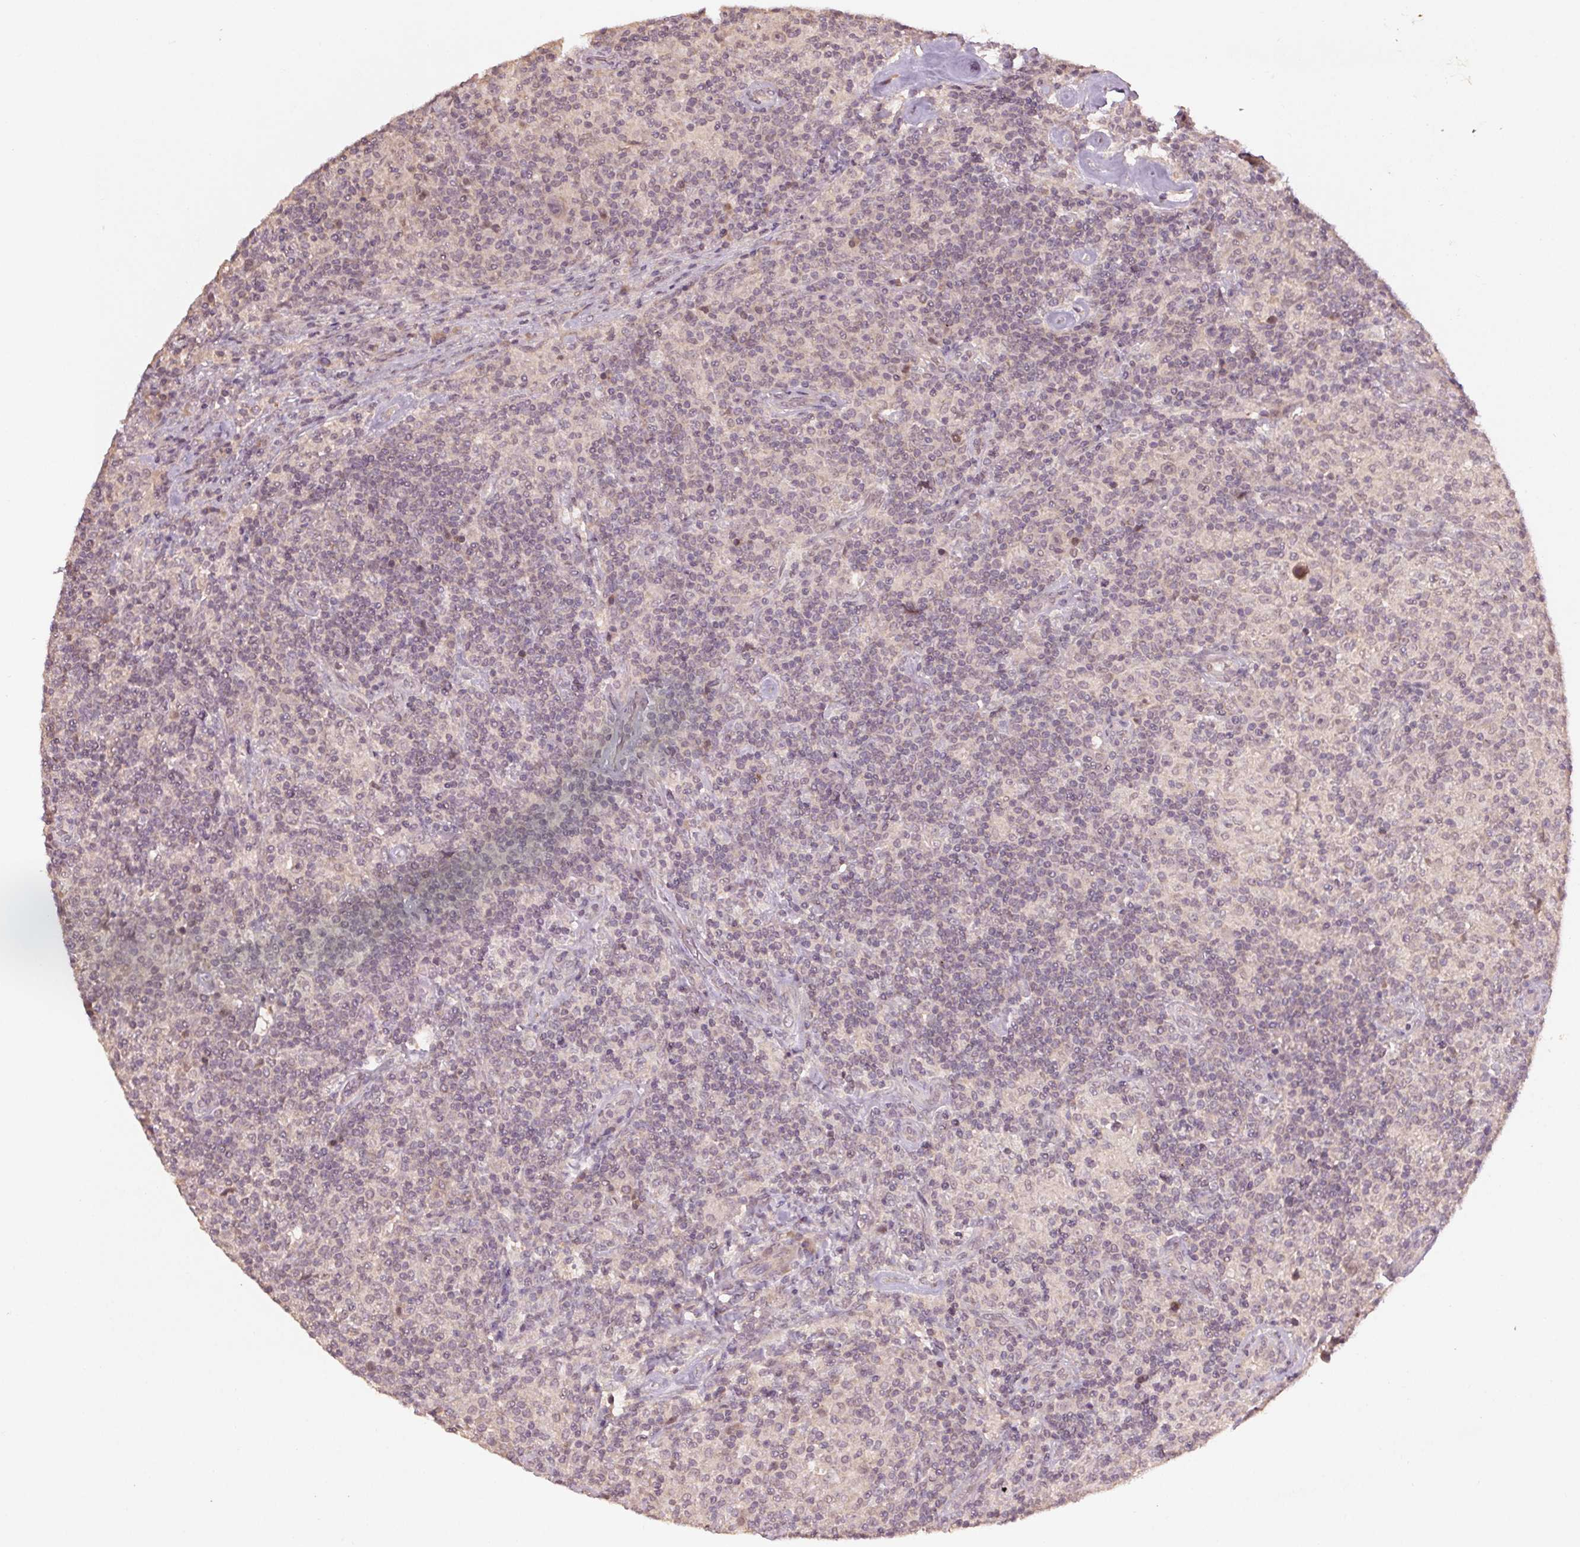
{"staining": {"intensity": "negative", "quantity": "none", "location": "none"}, "tissue": "lymphoma", "cell_type": "Tumor cells", "image_type": "cancer", "snomed": [{"axis": "morphology", "description": "Hodgkin's disease, NOS"}, {"axis": "topography", "description": "Lymph node"}], "caption": "This is an IHC image of human lymphoma. There is no expression in tumor cells.", "gene": "SMLR1", "patient": {"sex": "male", "age": 70}}